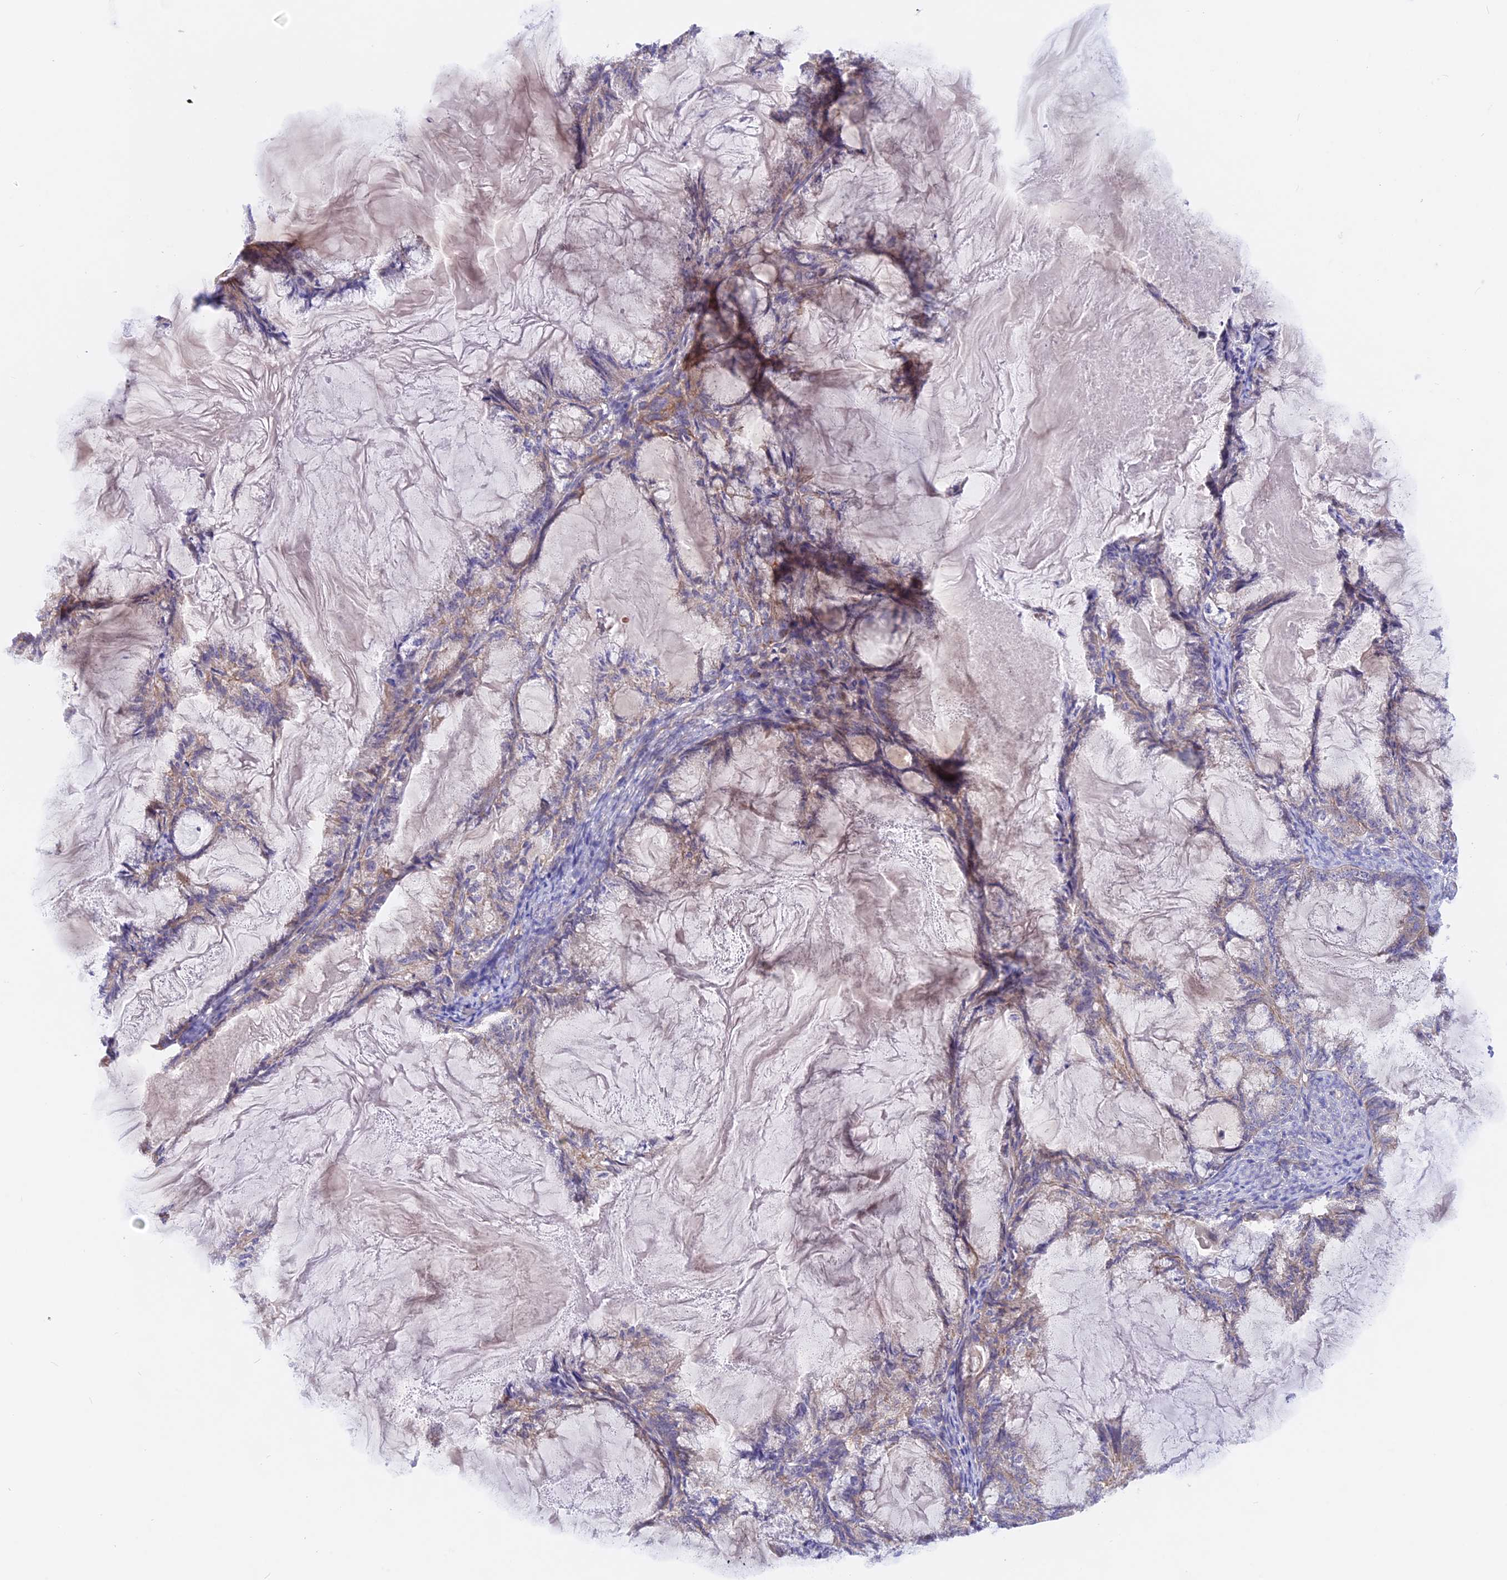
{"staining": {"intensity": "weak", "quantity": "25%-75%", "location": "cytoplasmic/membranous"}, "tissue": "endometrial cancer", "cell_type": "Tumor cells", "image_type": "cancer", "snomed": [{"axis": "morphology", "description": "Adenocarcinoma, NOS"}, {"axis": "topography", "description": "Endometrium"}], "caption": "Brown immunohistochemical staining in endometrial cancer shows weak cytoplasmic/membranous expression in about 25%-75% of tumor cells. The protein of interest is shown in brown color, while the nuclei are stained blue.", "gene": "HYCC1", "patient": {"sex": "female", "age": 86}}